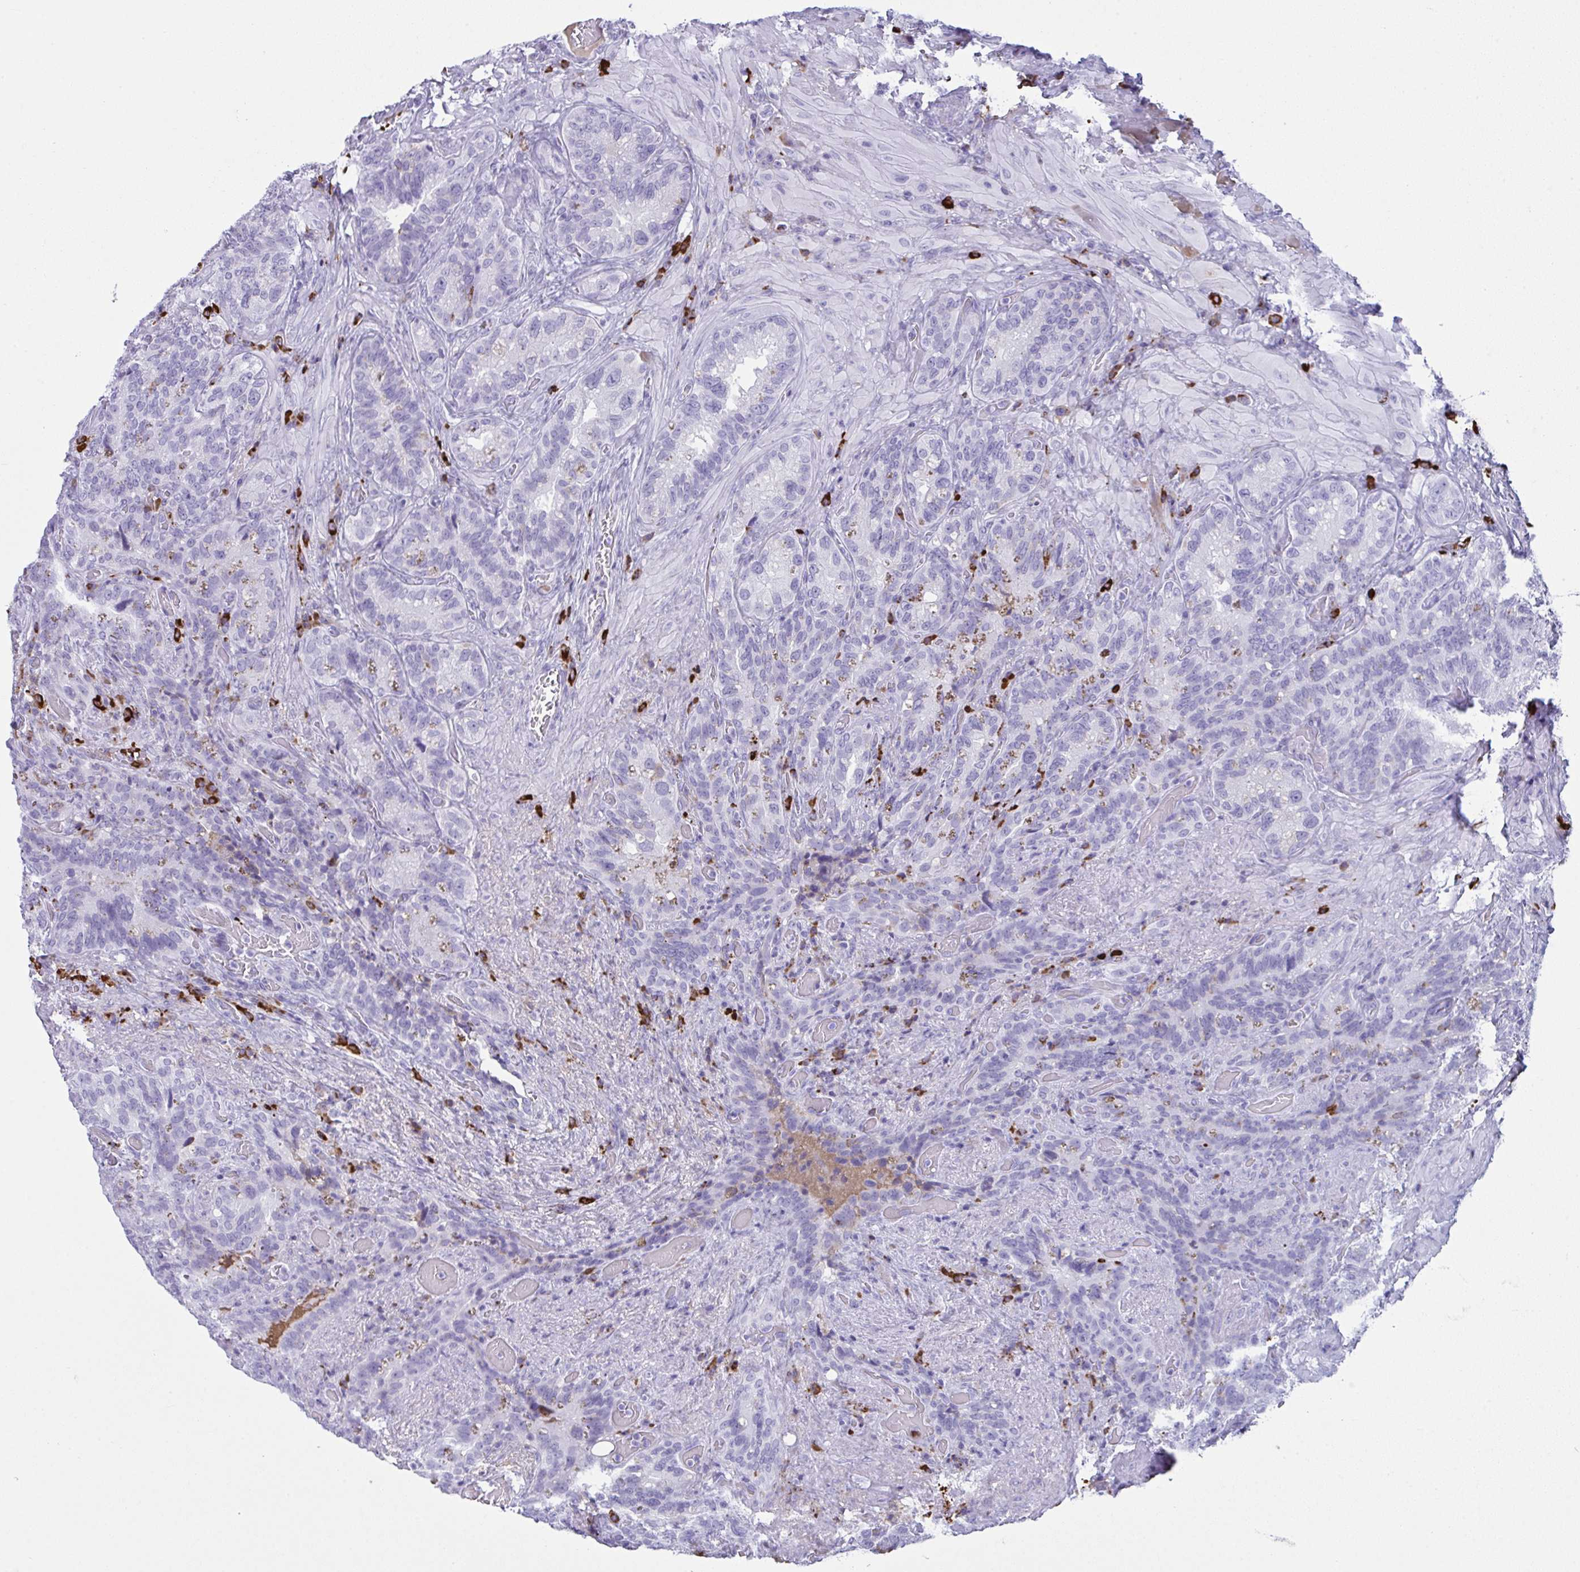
{"staining": {"intensity": "negative", "quantity": "none", "location": "none"}, "tissue": "seminal vesicle", "cell_type": "Glandular cells", "image_type": "normal", "snomed": [{"axis": "morphology", "description": "Normal tissue, NOS"}, {"axis": "topography", "description": "Seminal veicle"}], "caption": "Immunohistochemical staining of benign human seminal vesicle shows no significant positivity in glandular cells. The staining was performed using DAB to visualize the protein expression in brown, while the nuclei were stained in blue with hematoxylin (Magnification: 20x).", "gene": "JCHAIN", "patient": {"sex": "male", "age": 68}}